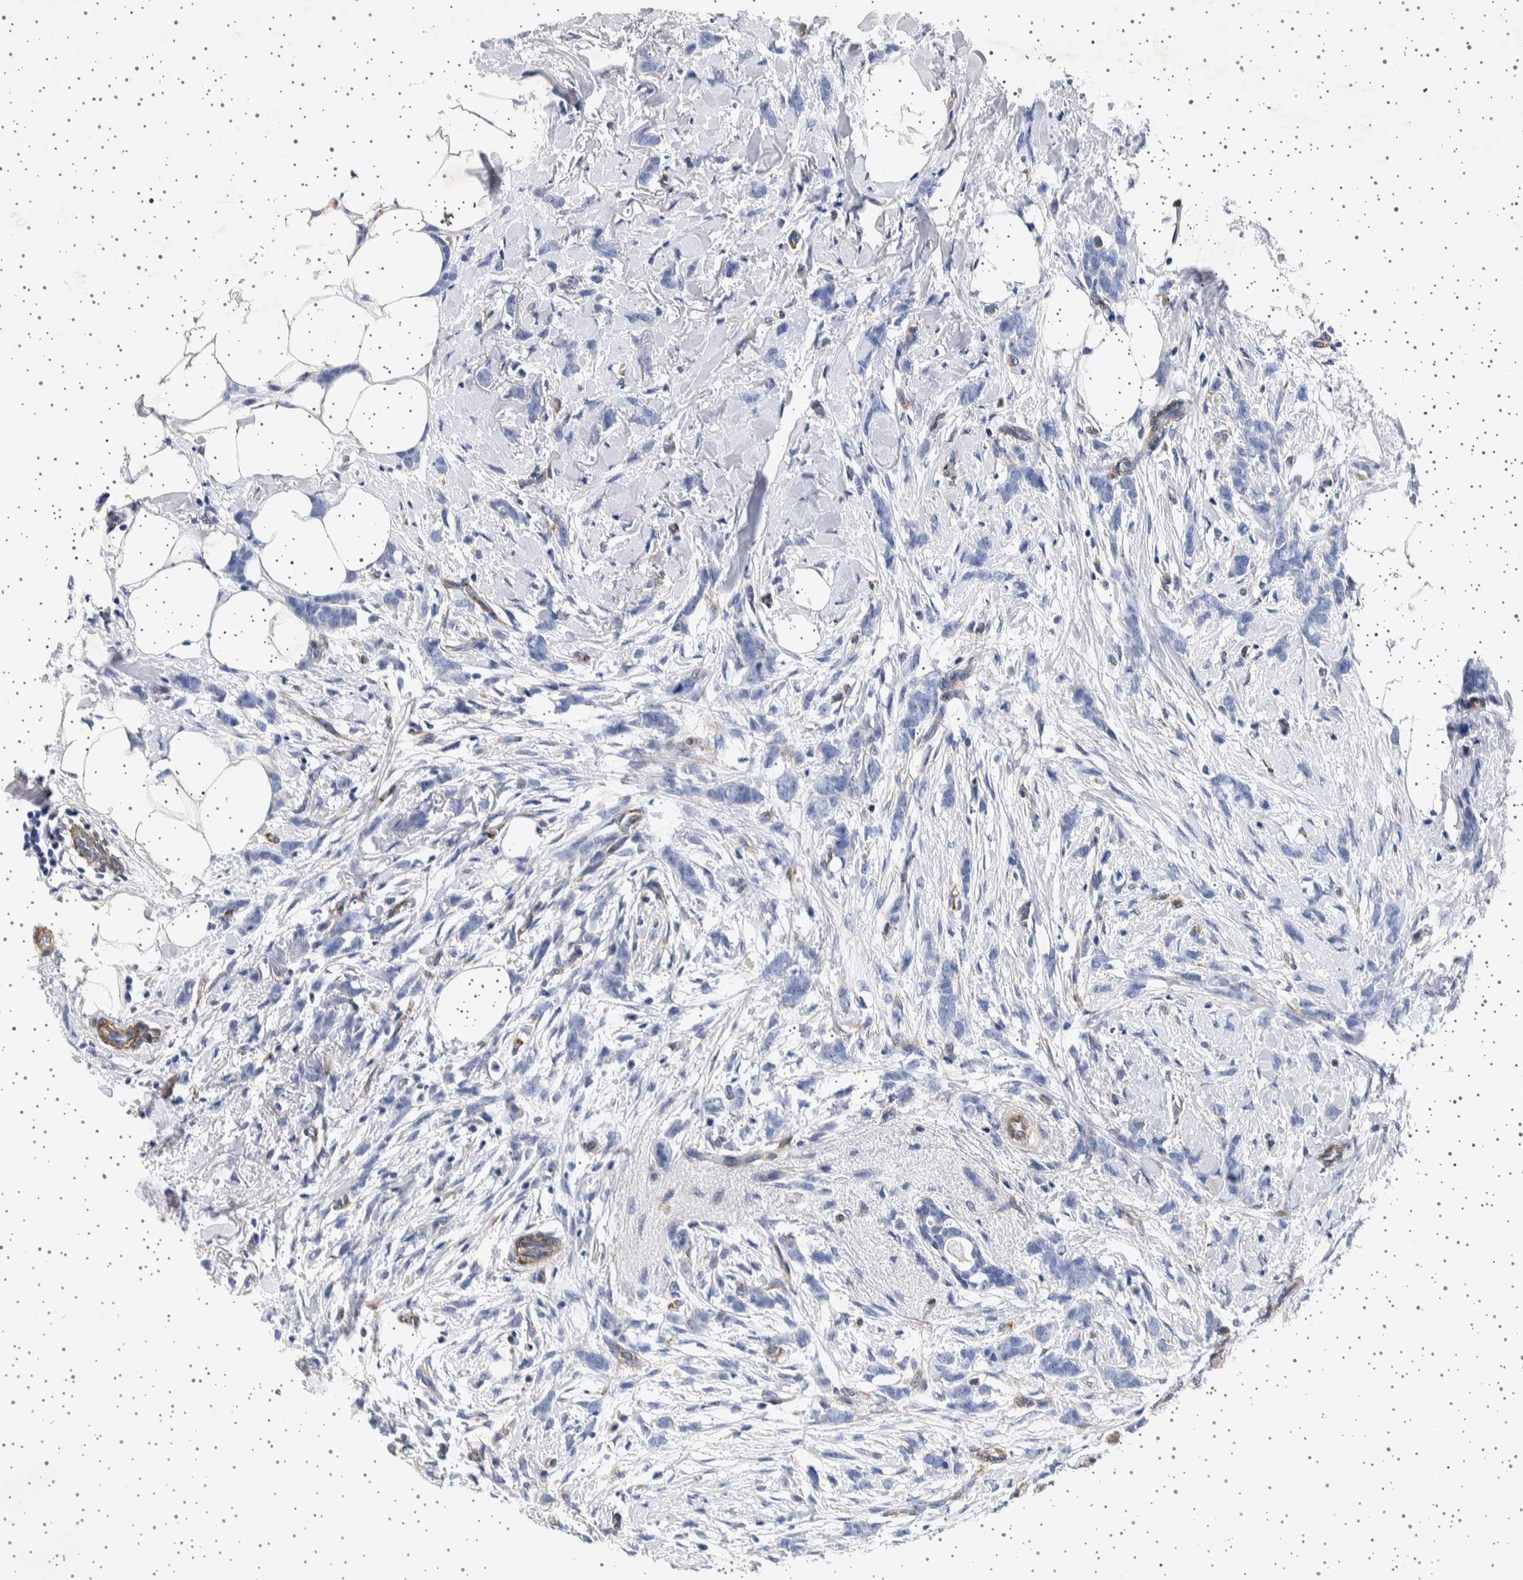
{"staining": {"intensity": "negative", "quantity": "none", "location": "none"}, "tissue": "breast cancer", "cell_type": "Tumor cells", "image_type": "cancer", "snomed": [{"axis": "morphology", "description": "Lobular carcinoma, in situ"}, {"axis": "morphology", "description": "Lobular carcinoma"}, {"axis": "topography", "description": "Breast"}], "caption": "Immunohistochemical staining of human breast cancer exhibits no significant staining in tumor cells.", "gene": "SEPTIN4", "patient": {"sex": "female", "age": 41}}